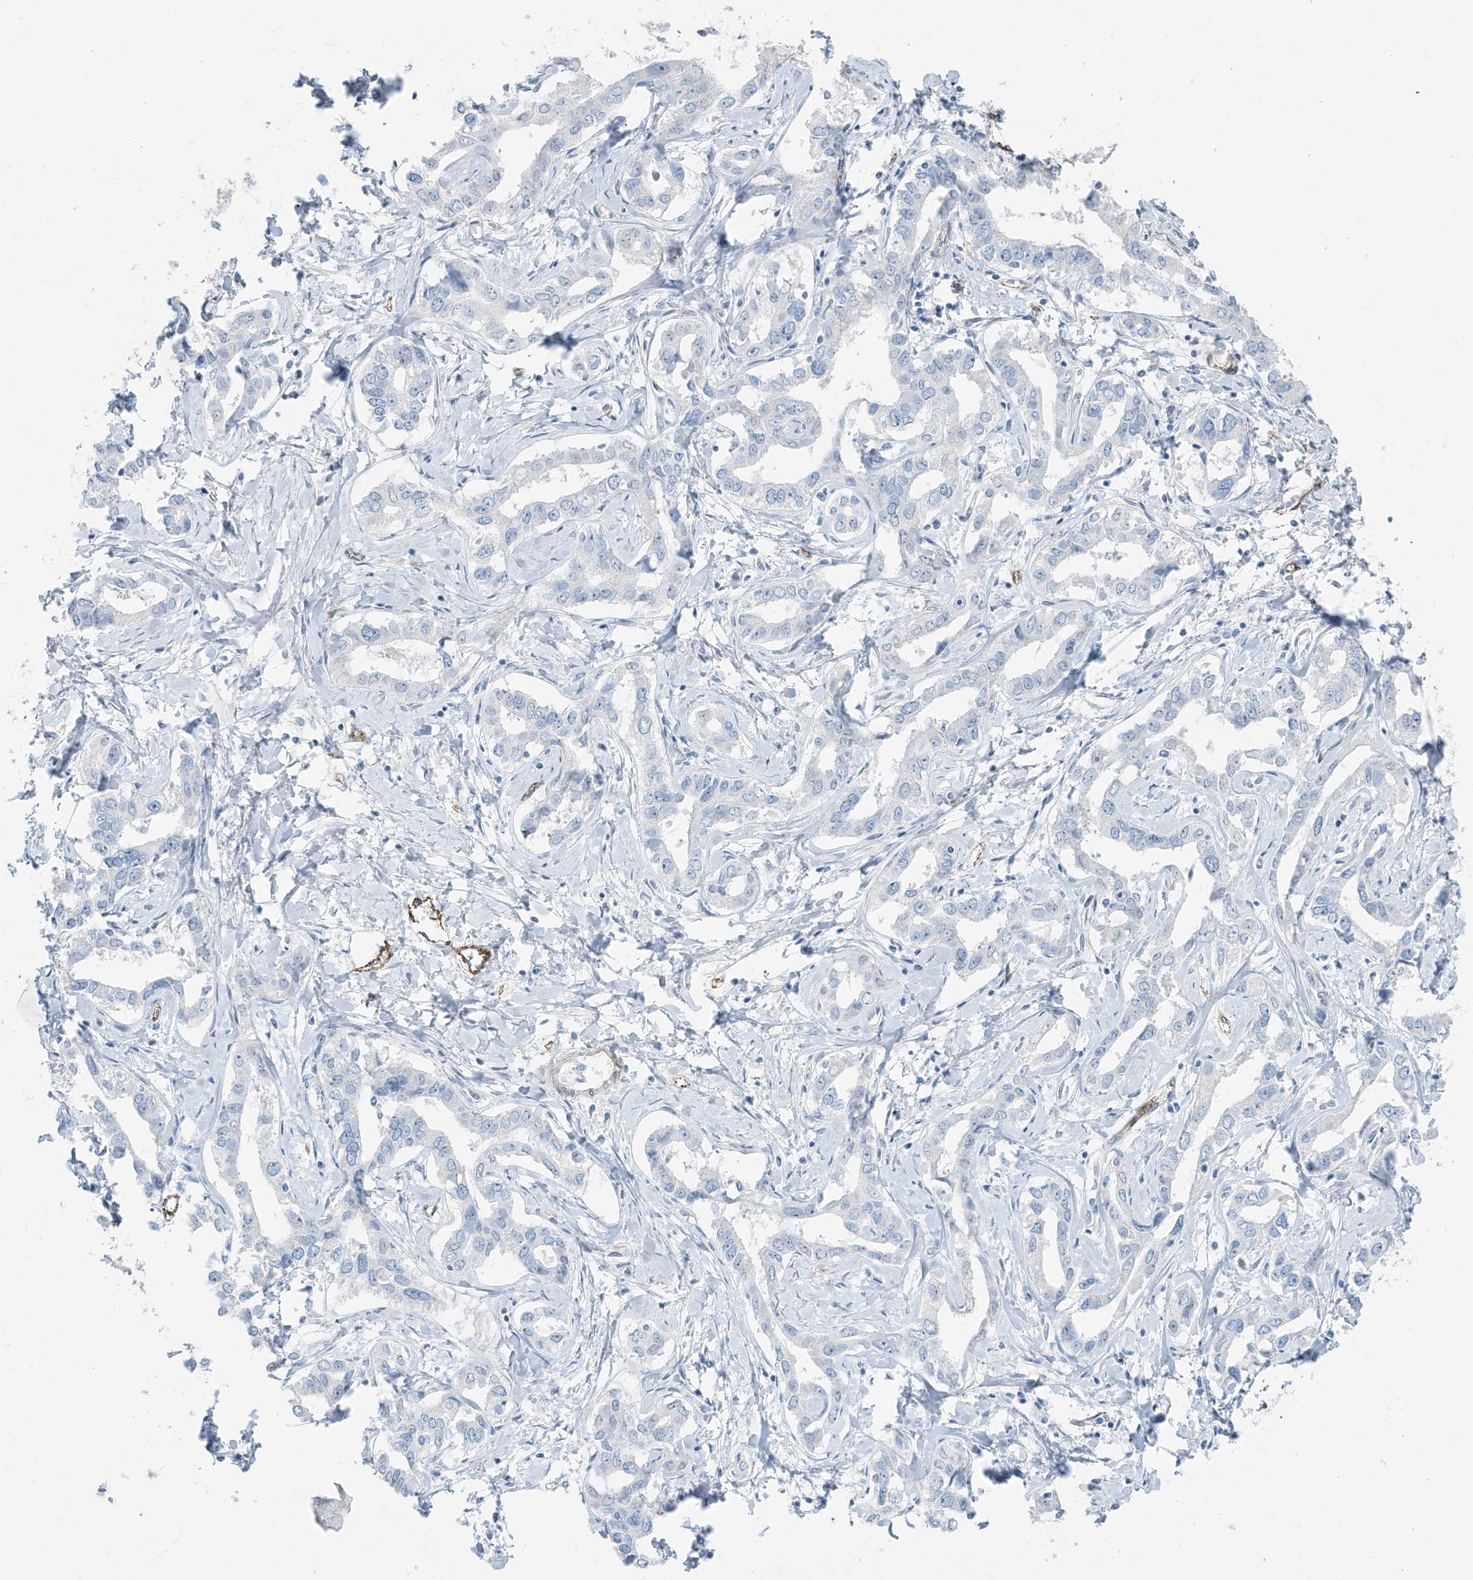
{"staining": {"intensity": "negative", "quantity": "none", "location": "none"}, "tissue": "liver cancer", "cell_type": "Tumor cells", "image_type": "cancer", "snomed": [{"axis": "morphology", "description": "Cholangiocarcinoma"}, {"axis": "topography", "description": "Liver"}], "caption": "IHC histopathology image of neoplastic tissue: cholangiocarcinoma (liver) stained with DAB displays no significant protein staining in tumor cells.", "gene": "PGM5", "patient": {"sex": "male", "age": 59}}